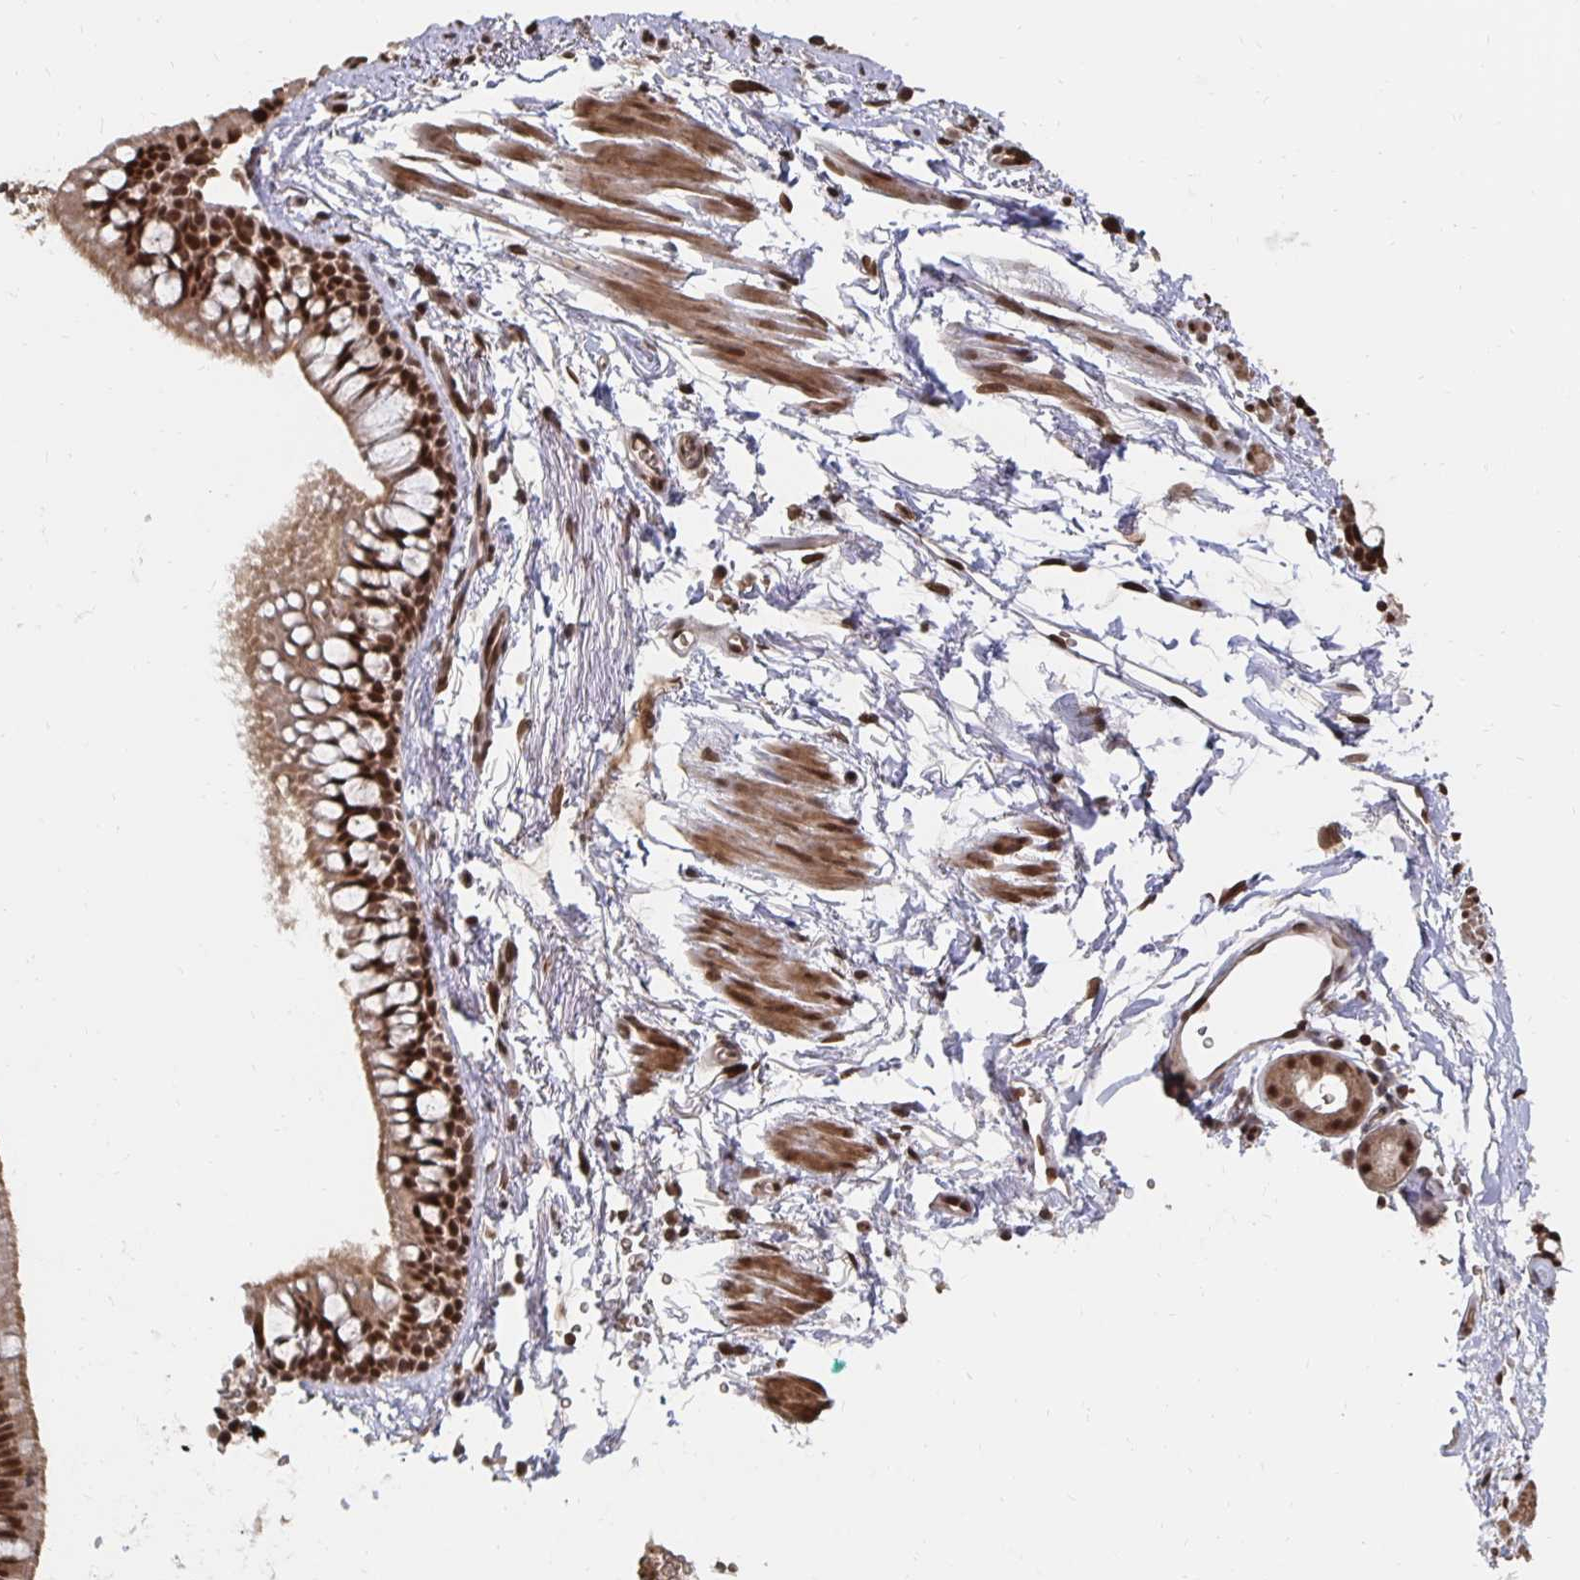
{"staining": {"intensity": "strong", "quantity": ">75%", "location": "nuclear"}, "tissue": "bronchus", "cell_type": "Respiratory epithelial cells", "image_type": "normal", "snomed": [{"axis": "morphology", "description": "Normal tissue, NOS"}, {"axis": "topography", "description": "Lymph node"}, {"axis": "topography", "description": "Cartilage tissue"}, {"axis": "topography", "description": "Bronchus"}], "caption": "Brown immunohistochemical staining in normal bronchus reveals strong nuclear expression in approximately >75% of respiratory epithelial cells.", "gene": "GTF3C6", "patient": {"sex": "female", "age": 70}}